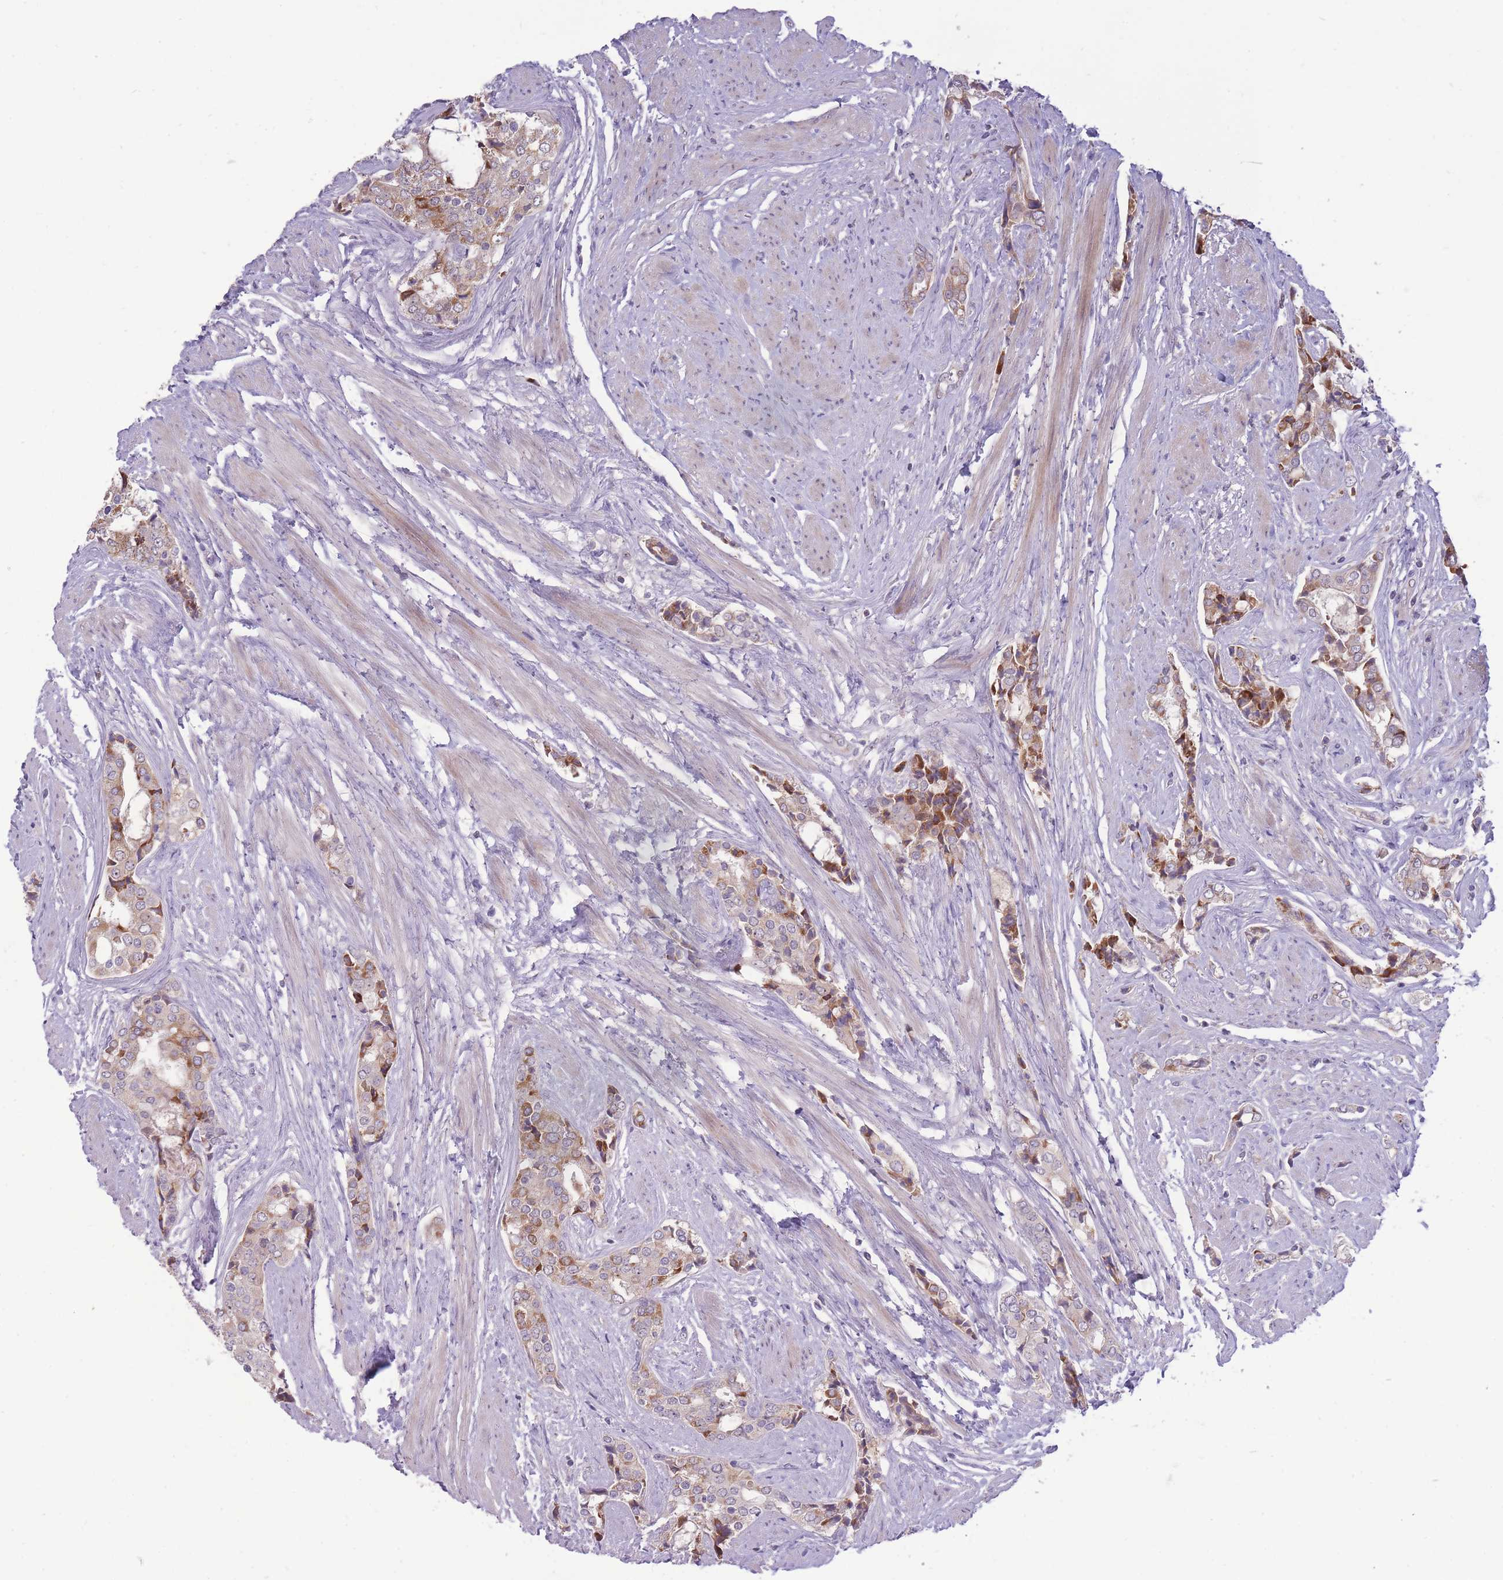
{"staining": {"intensity": "moderate", "quantity": ">75%", "location": "cytoplasmic/membranous"}, "tissue": "prostate cancer", "cell_type": "Tumor cells", "image_type": "cancer", "snomed": [{"axis": "morphology", "description": "Adenocarcinoma, High grade"}, {"axis": "topography", "description": "Prostate"}], "caption": "Prostate cancer stained for a protein demonstrates moderate cytoplasmic/membranous positivity in tumor cells.", "gene": "MCIDAS", "patient": {"sex": "male", "age": 71}}